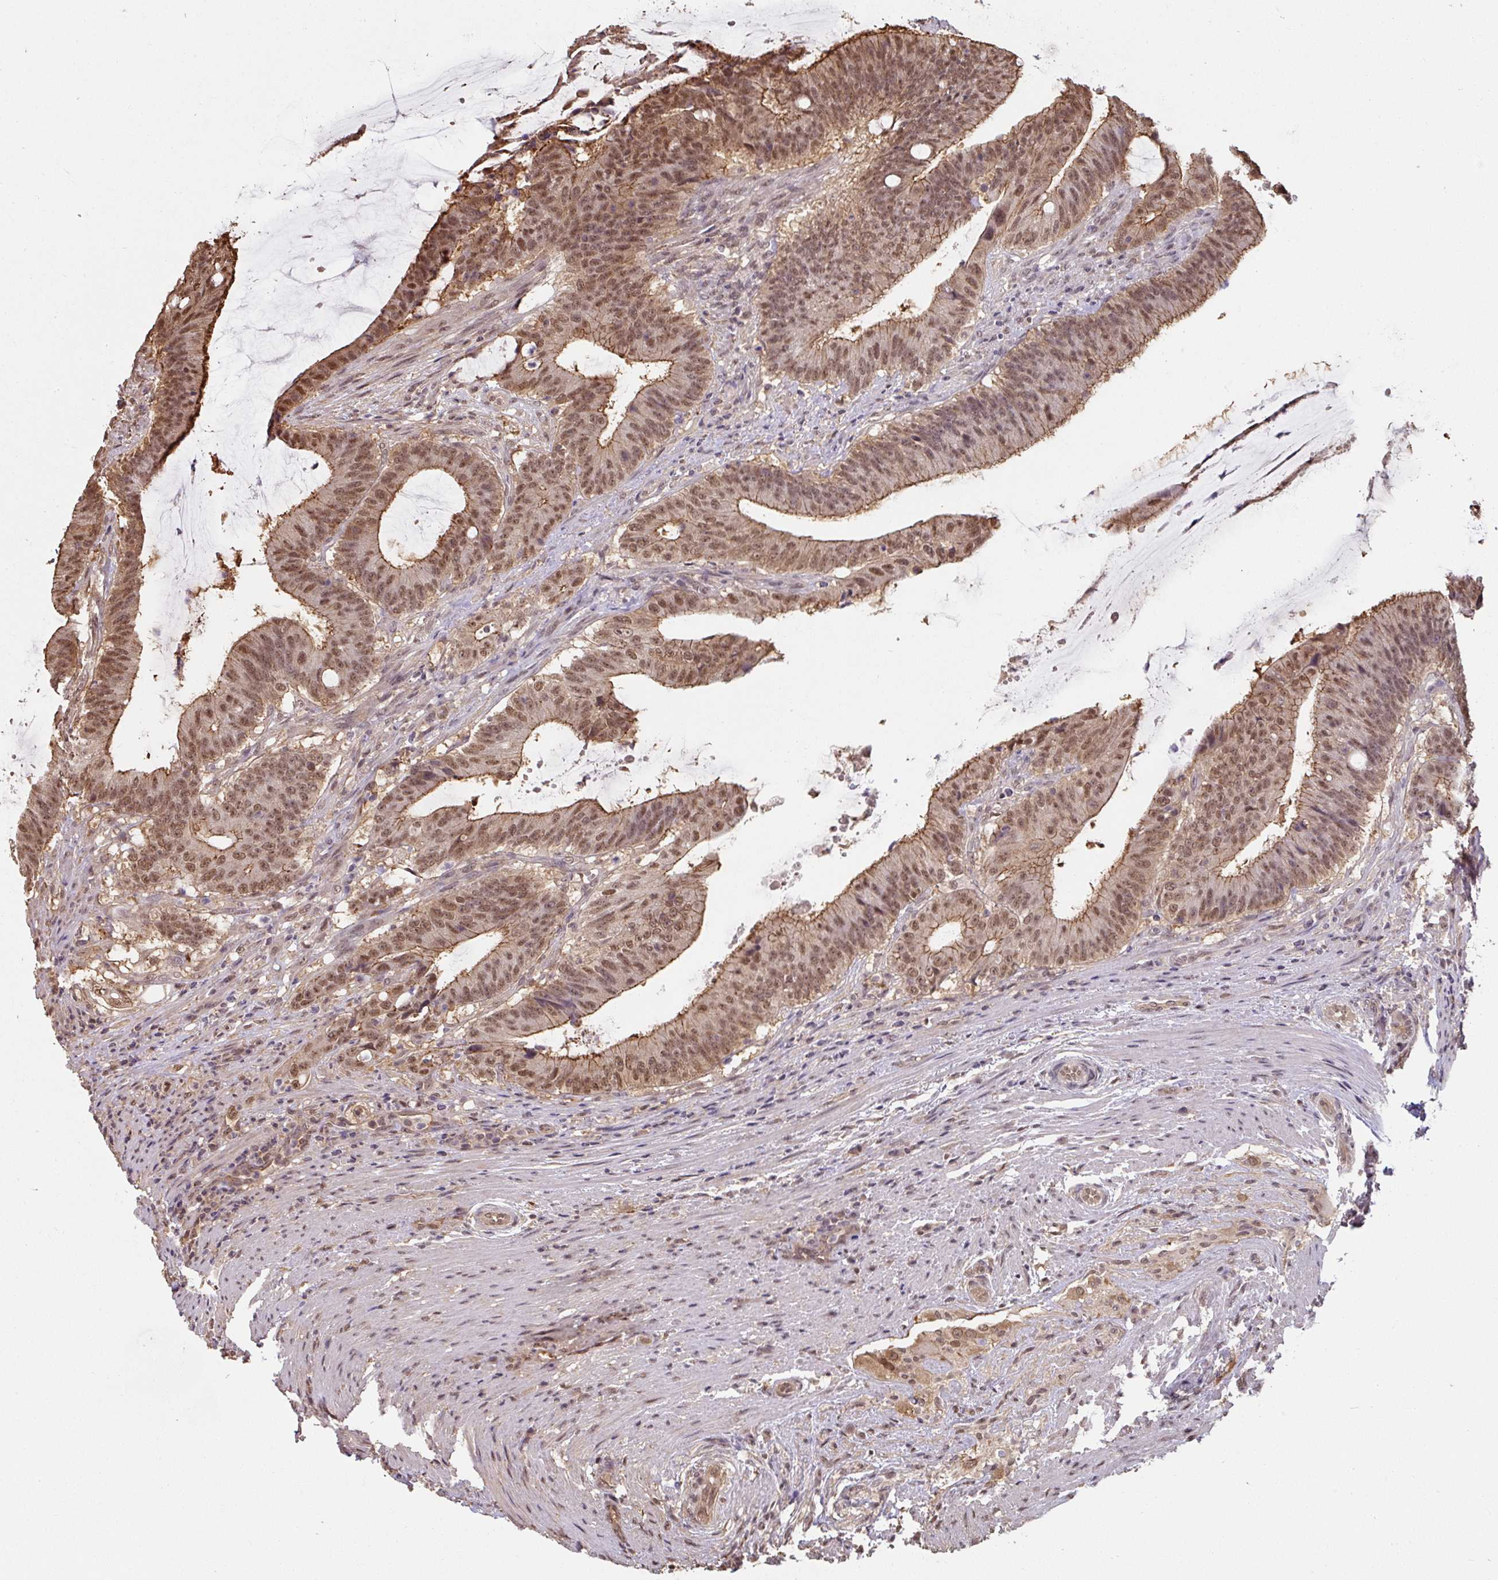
{"staining": {"intensity": "moderate", "quantity": ">75%", "location": "cytoplasmic/membranous,nuclear"}, "tissue": "colorectal cancer", "cell_type": "Tumor cells", "image_type": "cancer", "snomed": [{"axis": "morphology", "description": "Adenocarcinoma, NOS"}, {"axis": "topography", "description": "Colon"}], "caption": "Approximately >75% of tumor cells in human adenocarcinoma (colorectal) show moderate cytoplasmic/membranous and nuclear protein positivity as visualized by brown immunohistochemical staining.", "gene": "ST13", "patient": {"sex": "female", "age": 43}}